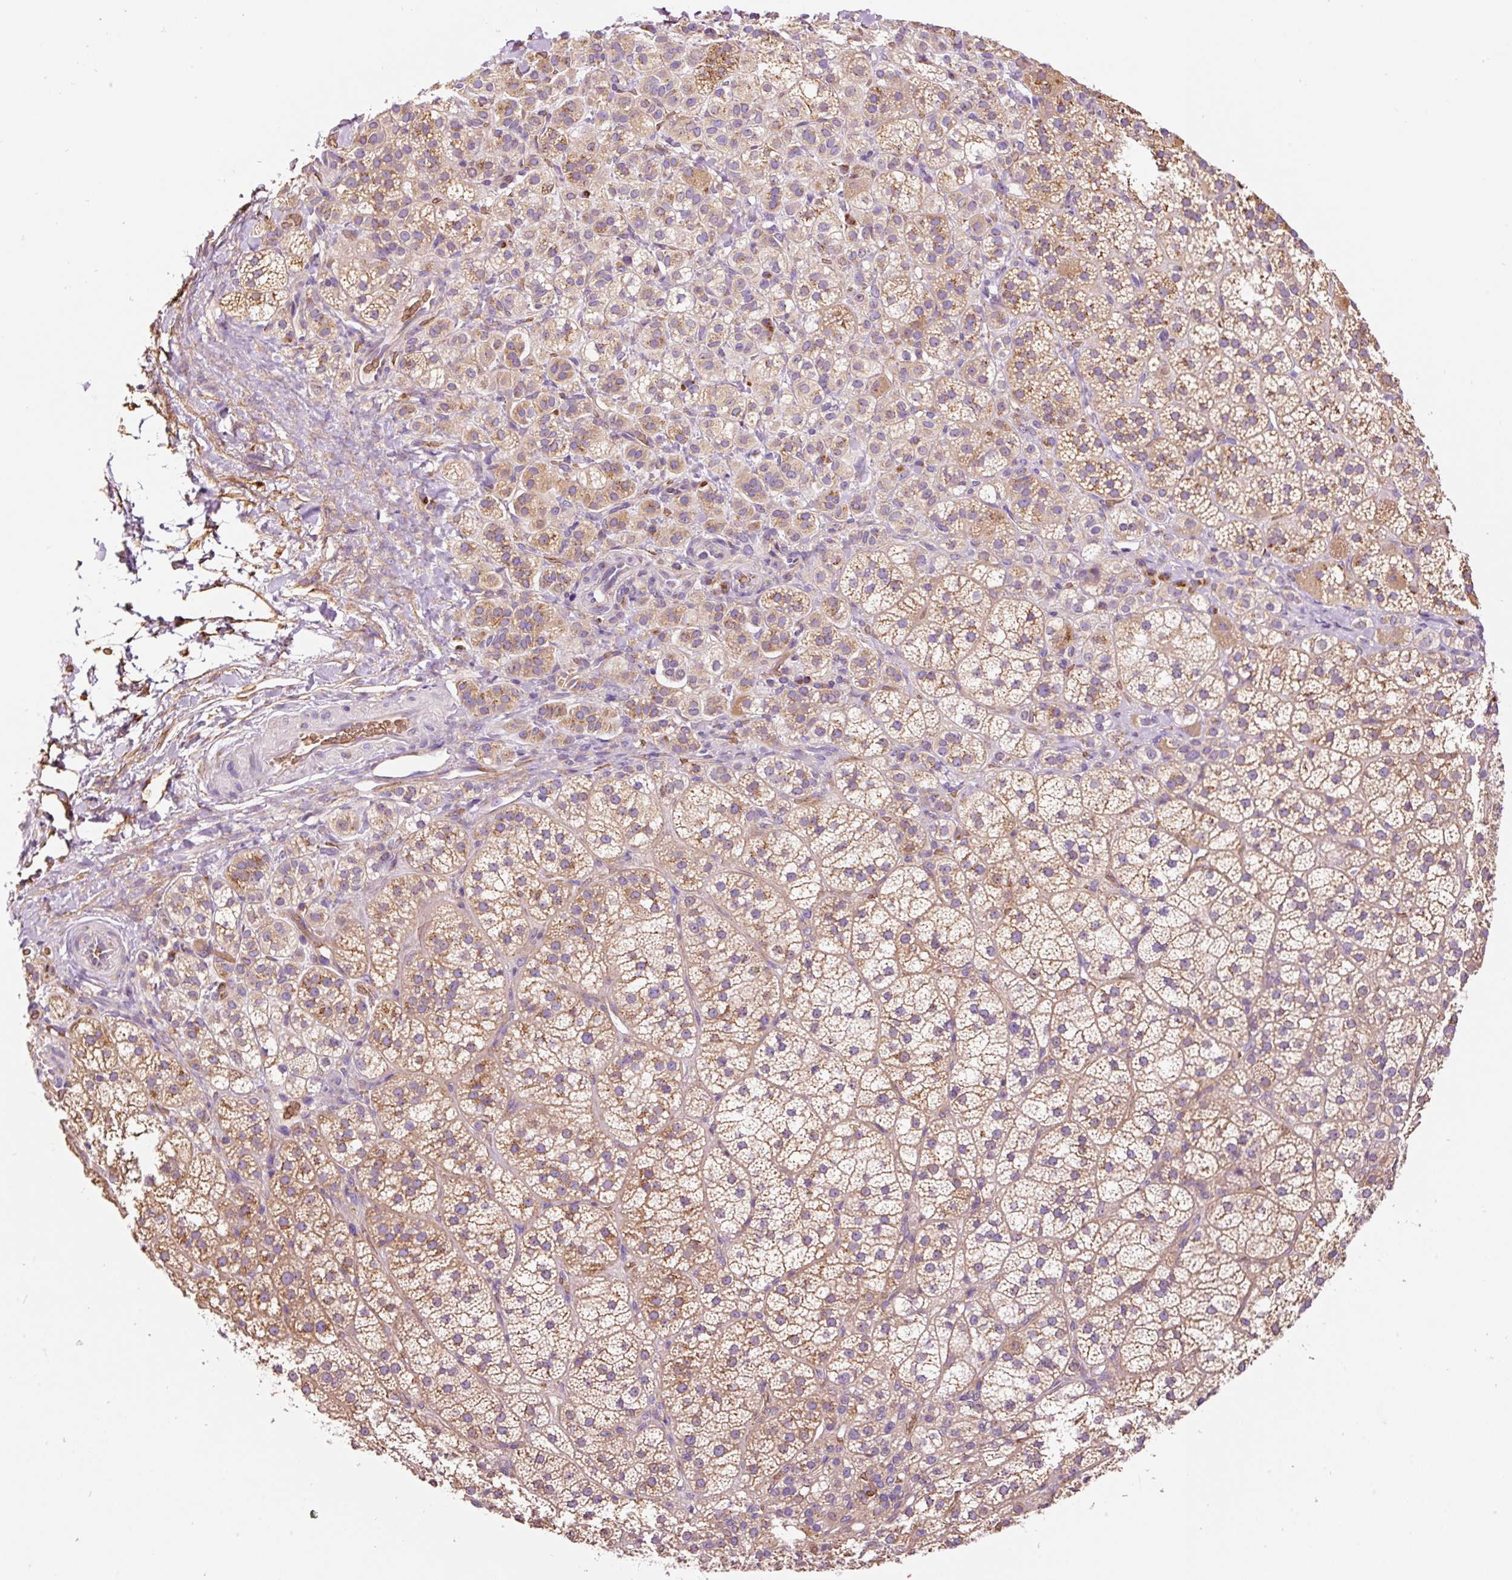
{"staining": {"intensity": "moderate", "quantity": ">75%", "location": "cytoplasmic/membranous"}, "tissue": "adrenal gland", "cell_type": "Glandular cells", "image_type": "normal", "snomed": [{"axis": "morphology", "description": "Normal tissue, NOS"}, {"axis": "topography", "description": "Adrenal gland"}], "caption": "Immunohistochemical staining of benign adrenal gland displays >75% levels of moderate cytoplasmic/membranous protein staining in about >75% of glandular cells. Using DAB (3,3'-diaminobenzidine) (brown) and hematoxylin (blue) stains, captured at high magnification using brightfield microscopy.", "gene": "PRRC2A", "patient": {"sex": "female", "age": 60}}